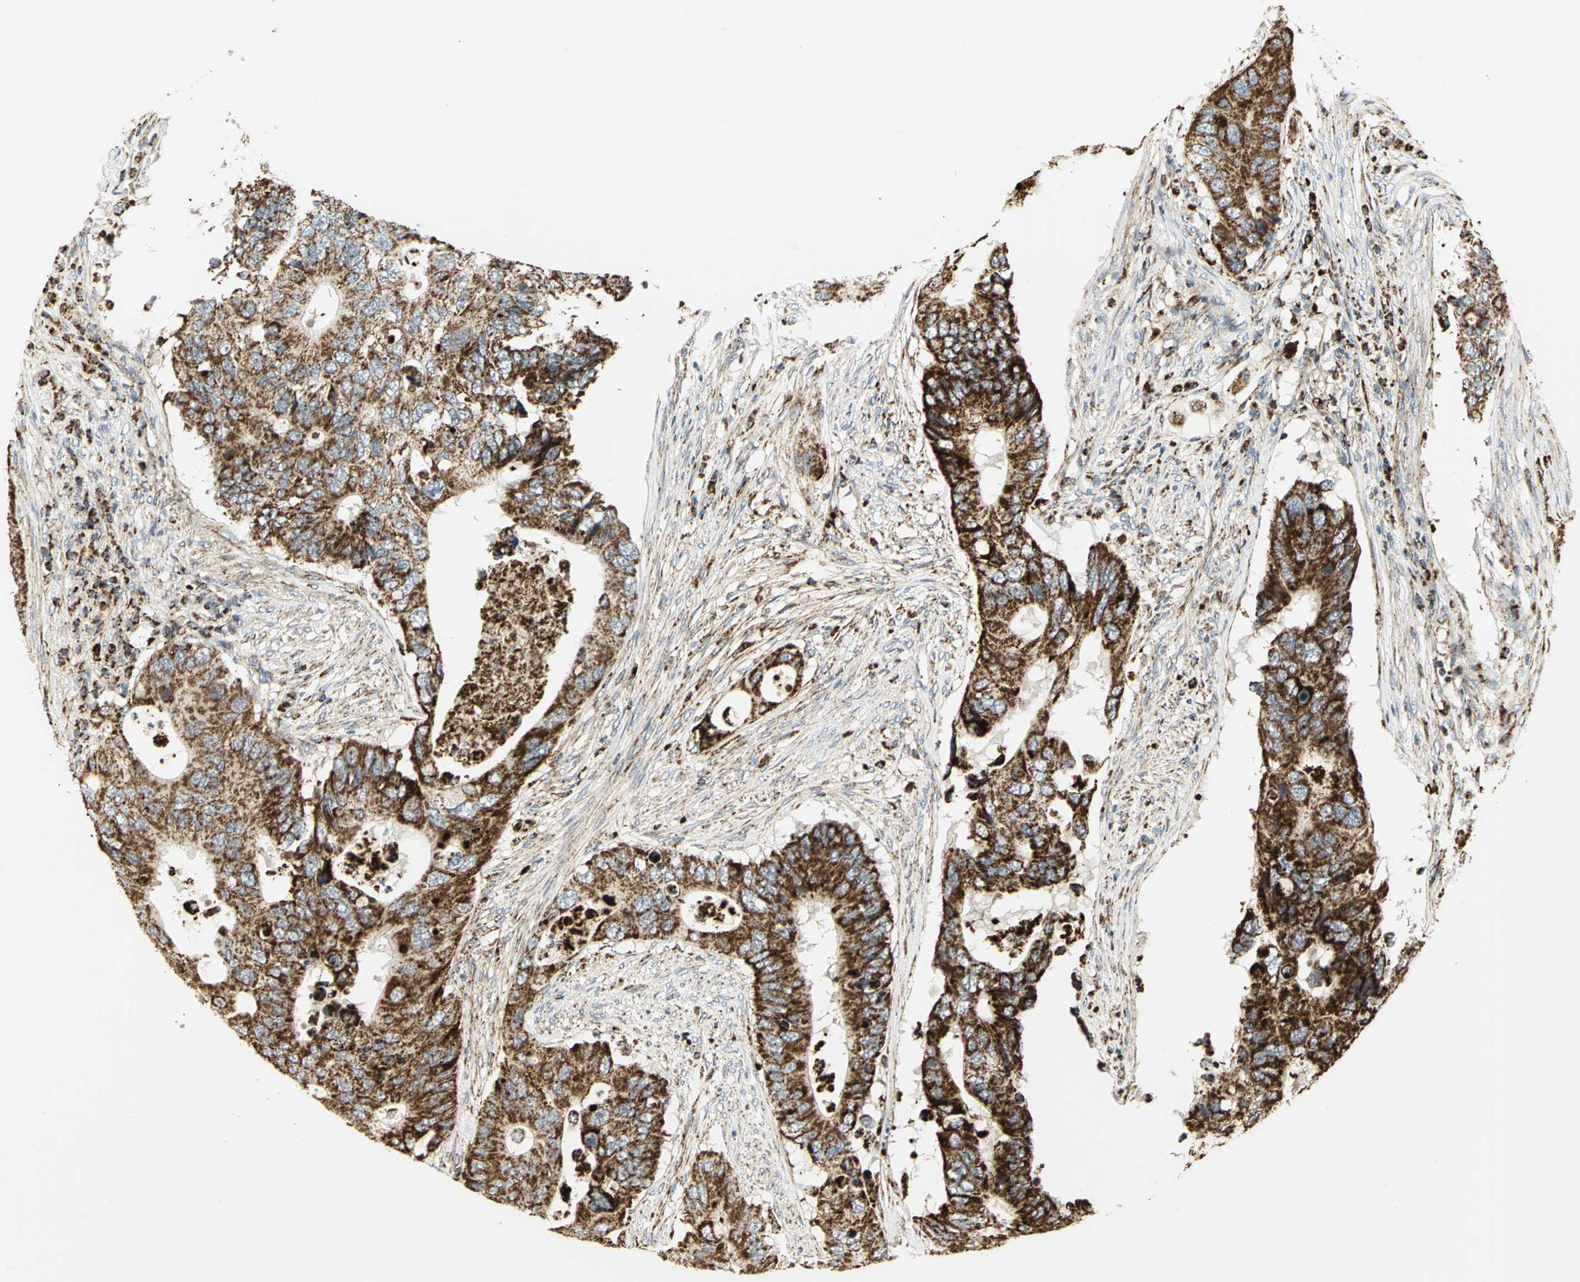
{"staining": {"intensity": "strong", "quantity": ">75%", "location": "cytoplasmic/membranous"}, "tissue": "colorectal cancer", "cell_type": "Tumor cells", "image_type": "cancer", "snomed": [{"axis": "morphology", "description": "Adenocarcinoma, NOS"}, {"axis": "topography", "description": "Colon"}], "caption": "Human colorectal adenocarcinoma stained with a protein marker reveals strong staining in tumor cells.", "gene": "VDAC1", "patient": {"sex": "male", "age": 71}}